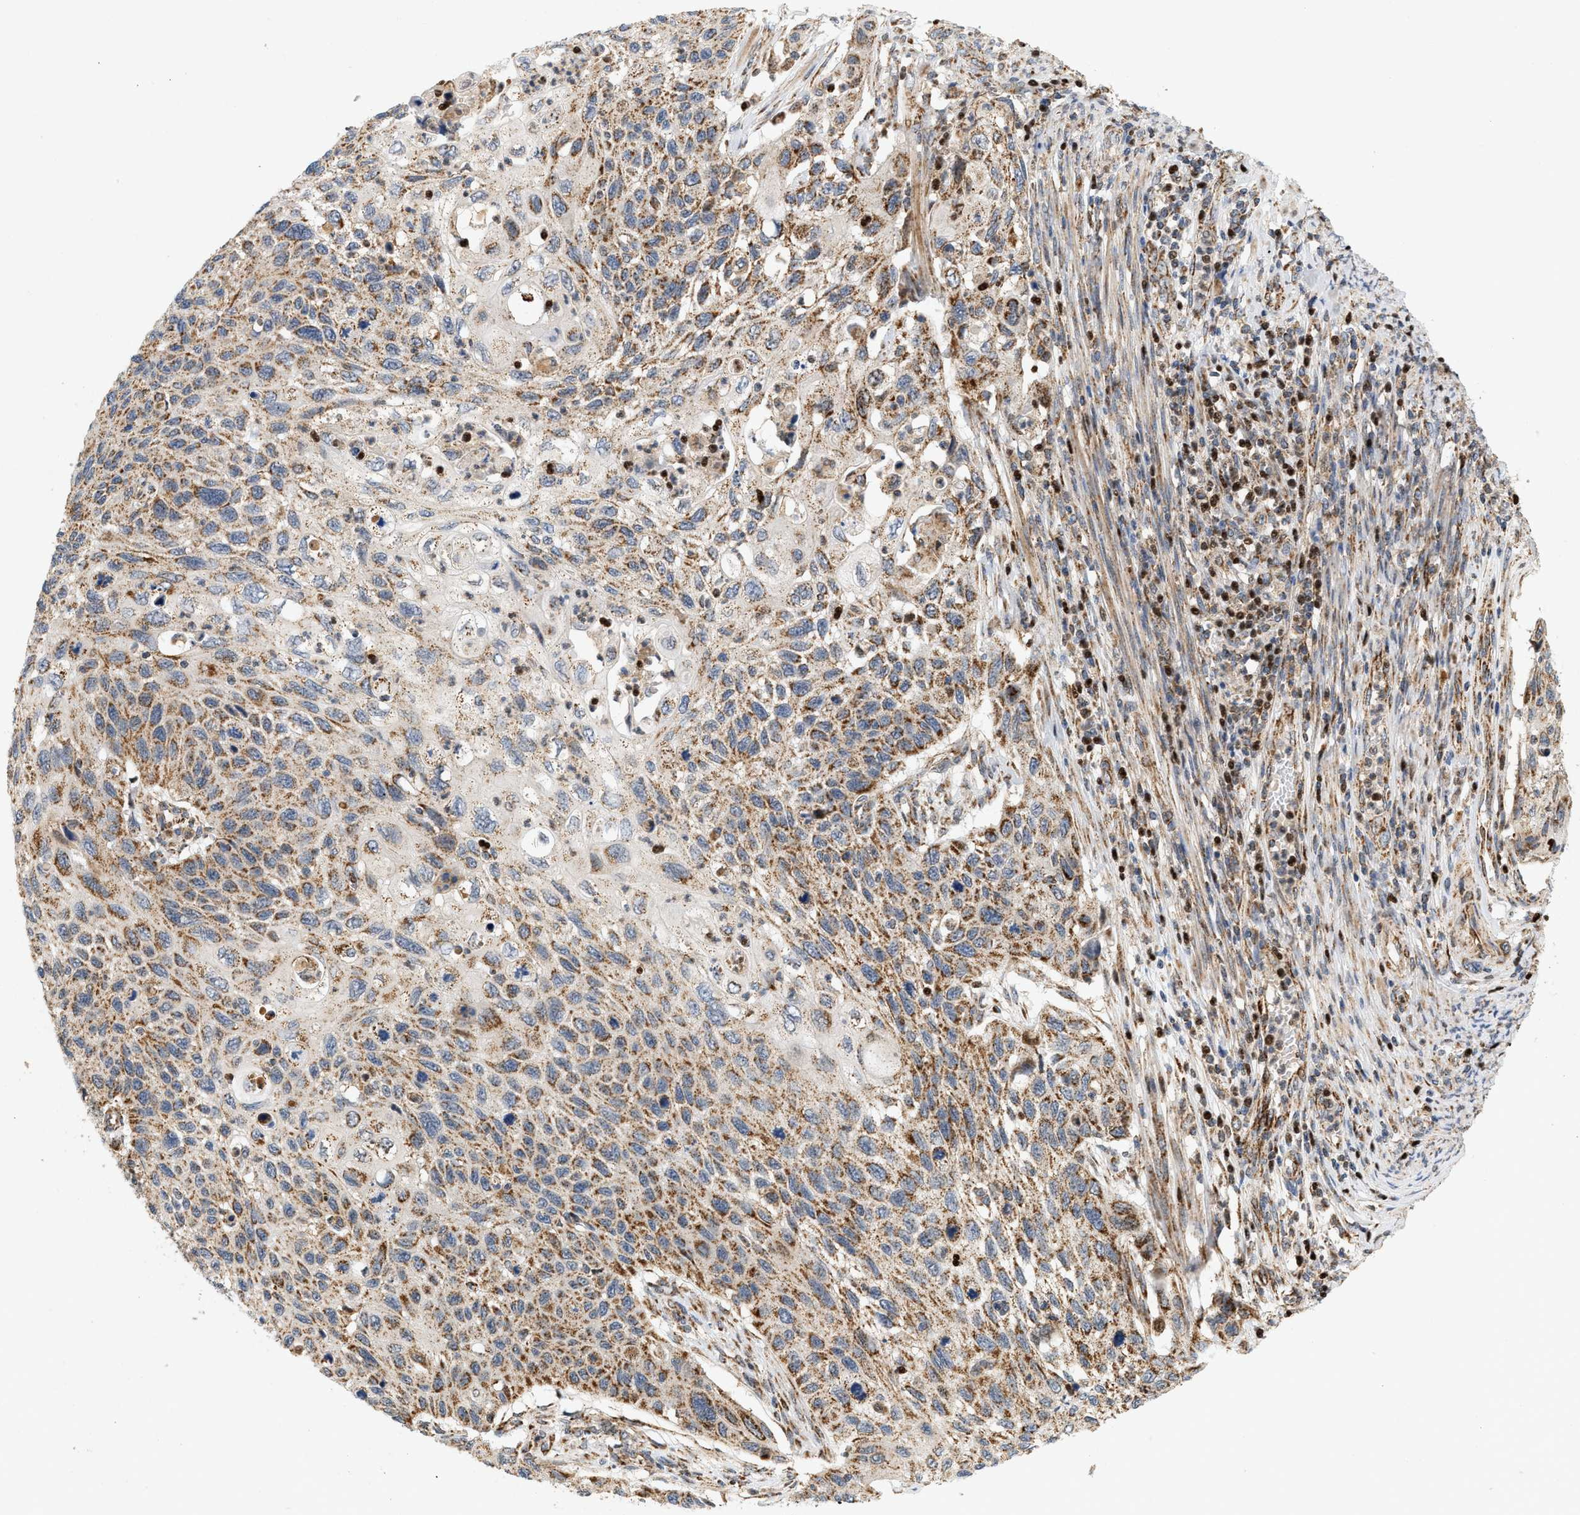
{"staining": {"intensity": "moderate", "quantity": ">75%", "location": "cytoplasmic/membranous"}, "tissue": "cervical cancer", "cell_type": "Tumor cells", "image_type": "cancer", "snomed": [{"axis": "morphology", "description": "Squamous cell carcinoma, NOS"}, {"axis": "topography", "description": "Cervix"}], "caption": "Immunohistochemical staining of squamous cell carcinoma (cervical) reveals medium levels of moderate cytoplasmic/membranous protein expression in about >75% of tumor cells.", "gene": "MCU", "patient": {"sex": "female", "age": 70}}